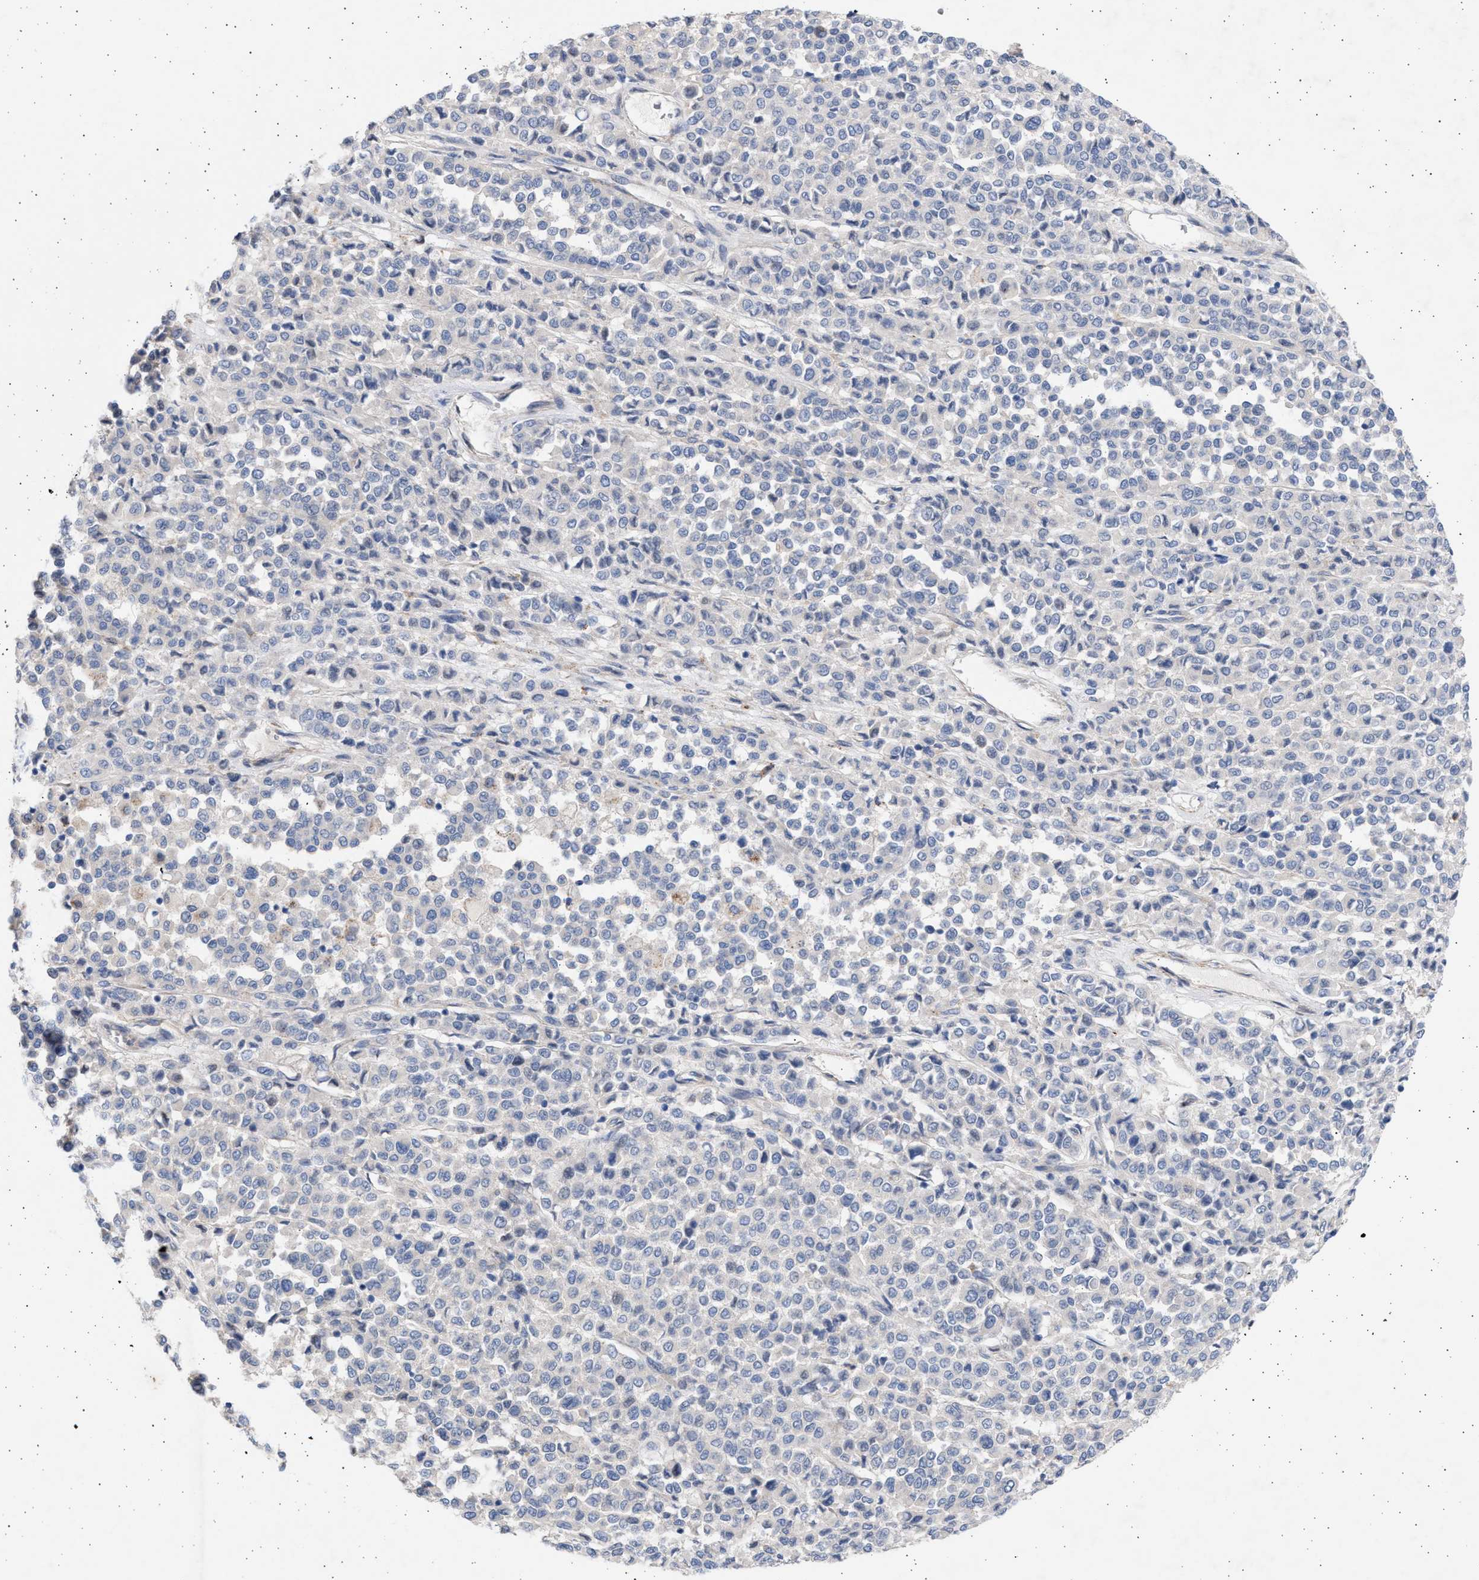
{"staining": {"intensity": "negative", "quantity": "none", "location": "none"}, "tissue": "melanoma", "cell_type": "Tumor cells", "image_type": "cancer", "snomed": [{"axis": "morphology", "description": "Malignant melanoma, Metastatic site"}, {"axis": "topography", "description": "Pancreas"}], "caption": "Malignant melanoma (metastatic site) was stained to show a protein in brown. There is no significant staining in tumor cells.", "gene": "NBR1", "patient": {"sex": "female", "age": 30}}